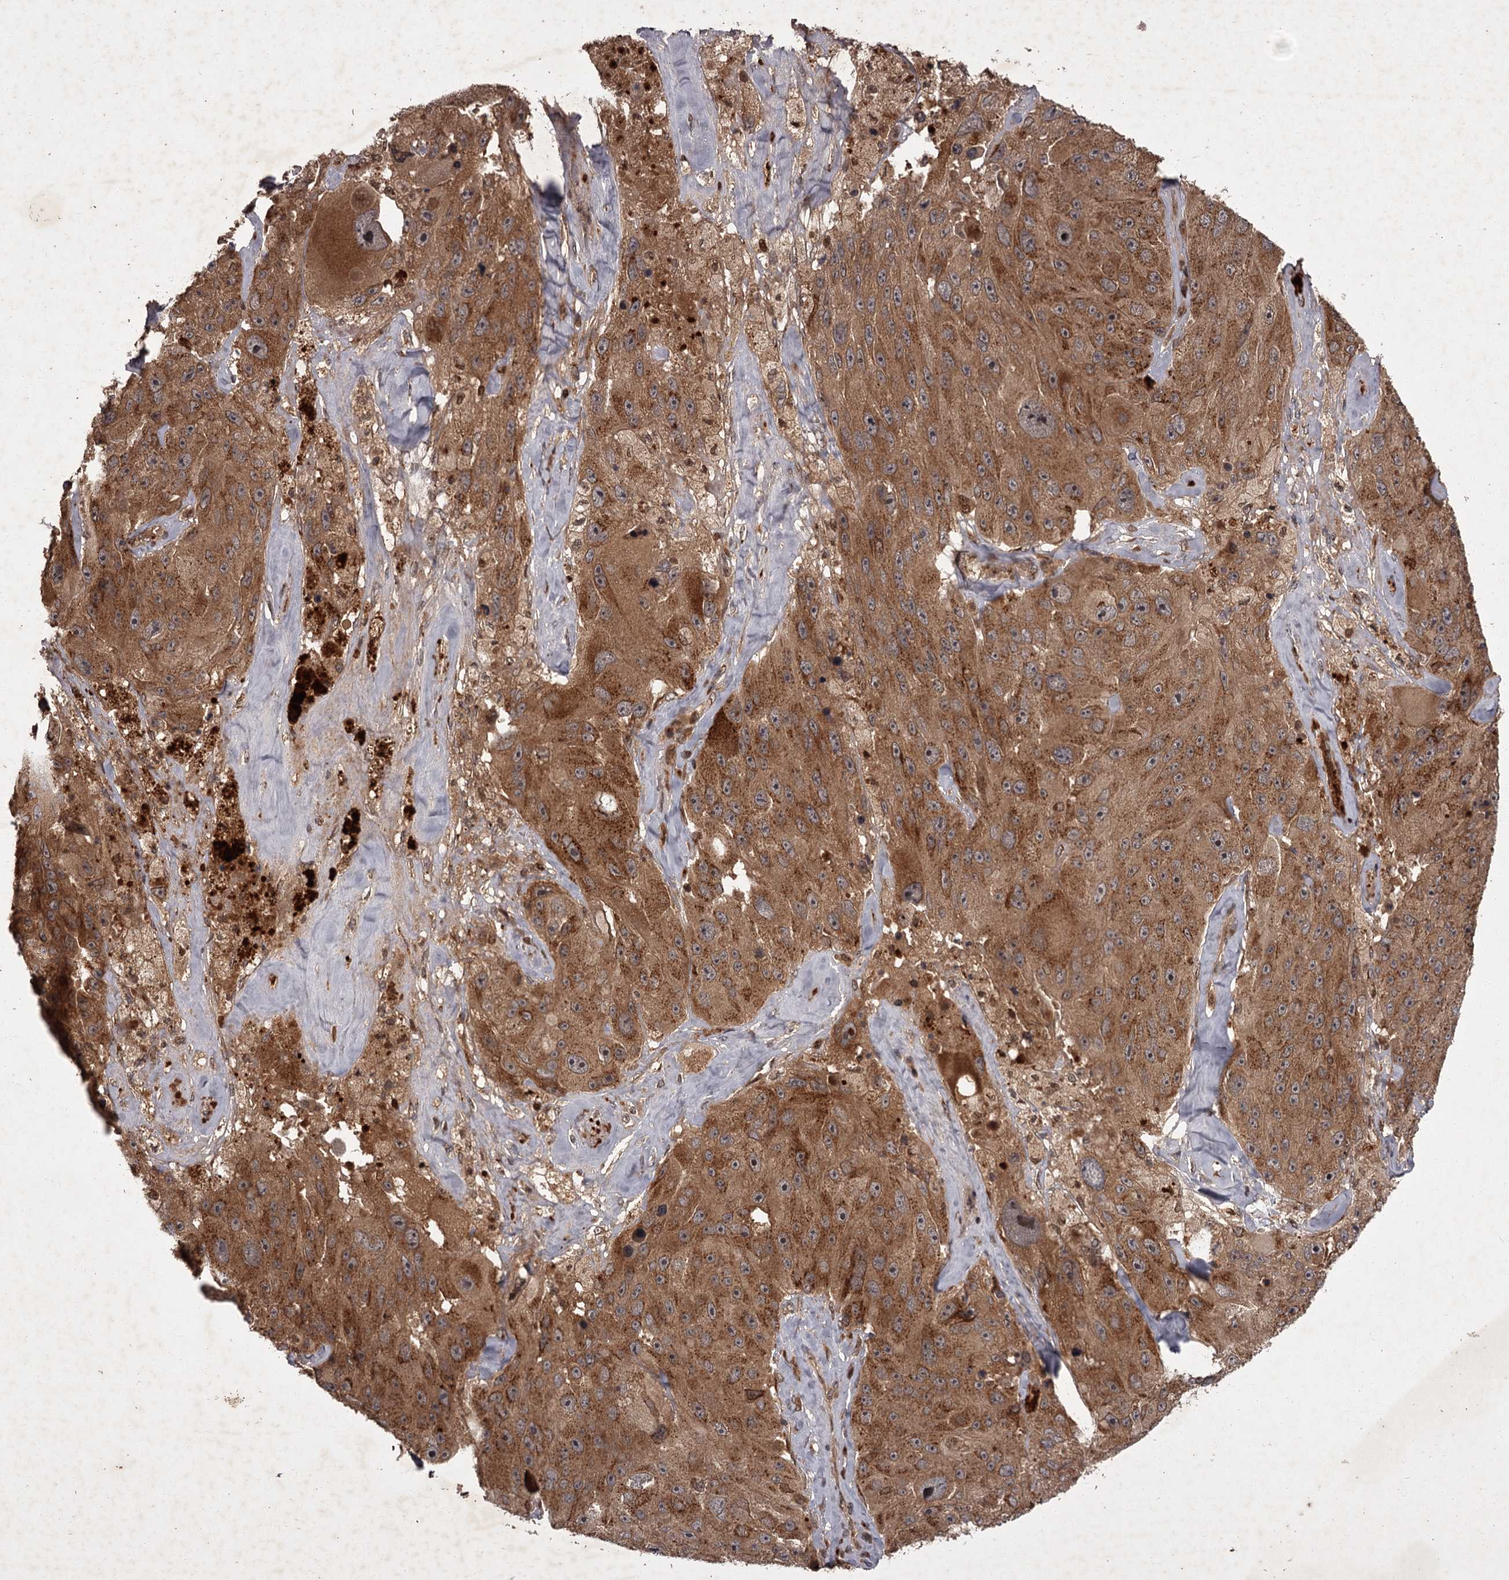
{"staining": {"intensity": "moderate", "quantity": ">75%", "location": "cytoplasmic/membranous"}, "tissue": "melanoma", "cell_type": "Tumor cells", "image_type": "cancer", "snomed": [{"axis": "morphology", "description": "Malignant melanoma, Metastatic site"}, {"axis": "topography", "description": "Lymph node"}], "caption": "This image demonstrates immunohistochemistry (IHC) staining of human melanoma, with medium moderate cytoplasmic/membranous staining in approximately >75% of tumor cells.", "gene": "TBC1D23", "patient": {"sex": "male", "age": 62}}